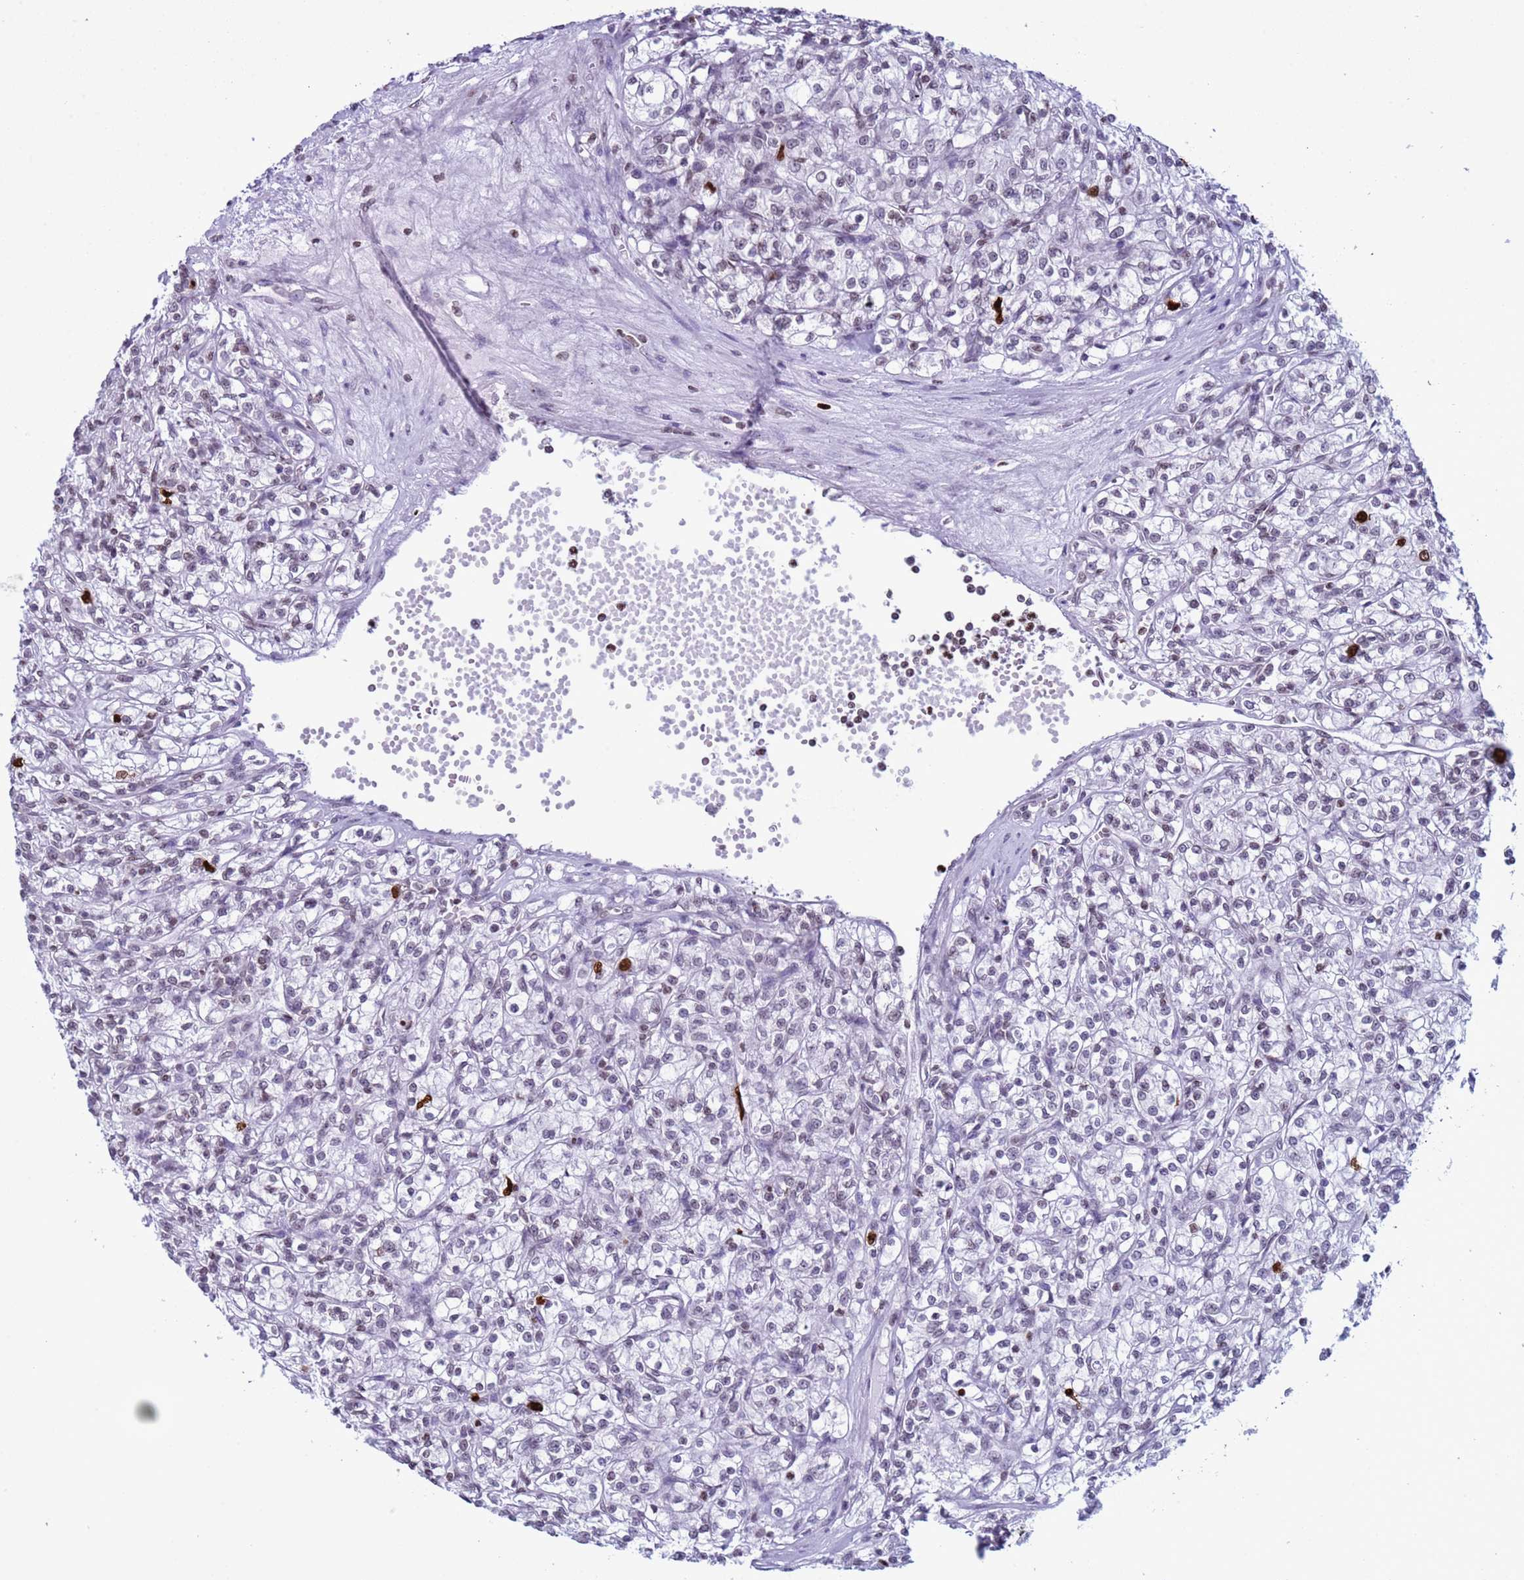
{"staining": {"intensity": "strong", "quantity": "<25%", "location": "nuclear"}, "tissue": "renal cancer", "cell_type": "Tumor cells", "image_type": "cancer", "snomed": [{"axis": "morphology", "description": "Adenocarcinoma, NOS"}, {"axis": "topography", "description": "Kidney"}], "caption": "The histopathology image reveals staining of renal adenocarcinoma, revealing strong nuclear protein positivity (brown color) within tumor cells.", "gene": "H4C8", "patient": {"sex": "female", "age": 59}}